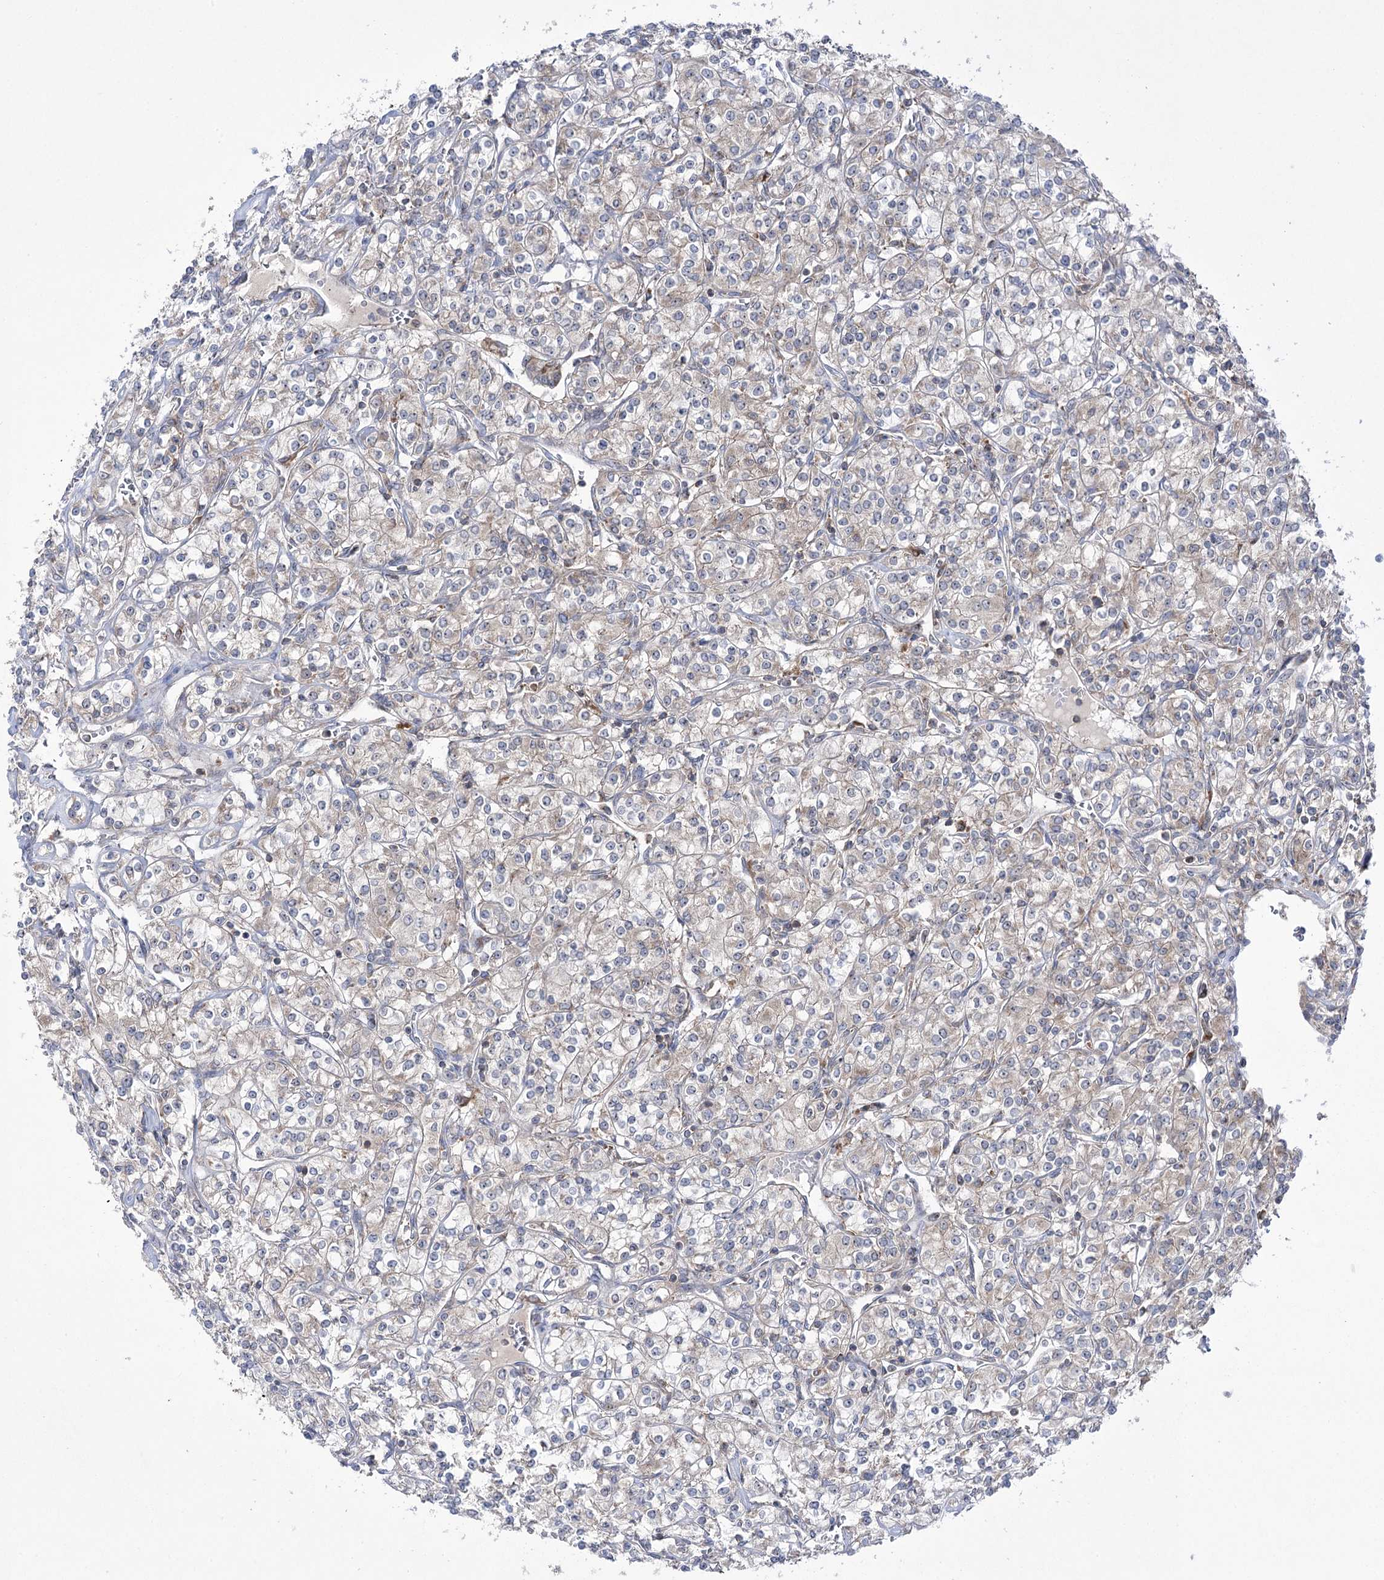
{"staining": {"intensity": "weak", "quantity": "<25%", "location": "cytoplasmic/membranous"}, "tissue": "renal cancer", "cell_type": "Tumor cells", "image_type": "cancer", "snomed": [{"axis": "morphology", "description": "Adenocarcinoma, NOS"}, {"axis": "topography", "description": "Kidney"}], "caption": "Image shows no significant protein staining in tumor cells of renal cancer.", "gene": "ZNF622", "patient": {"sex": "male", "age": 77}}